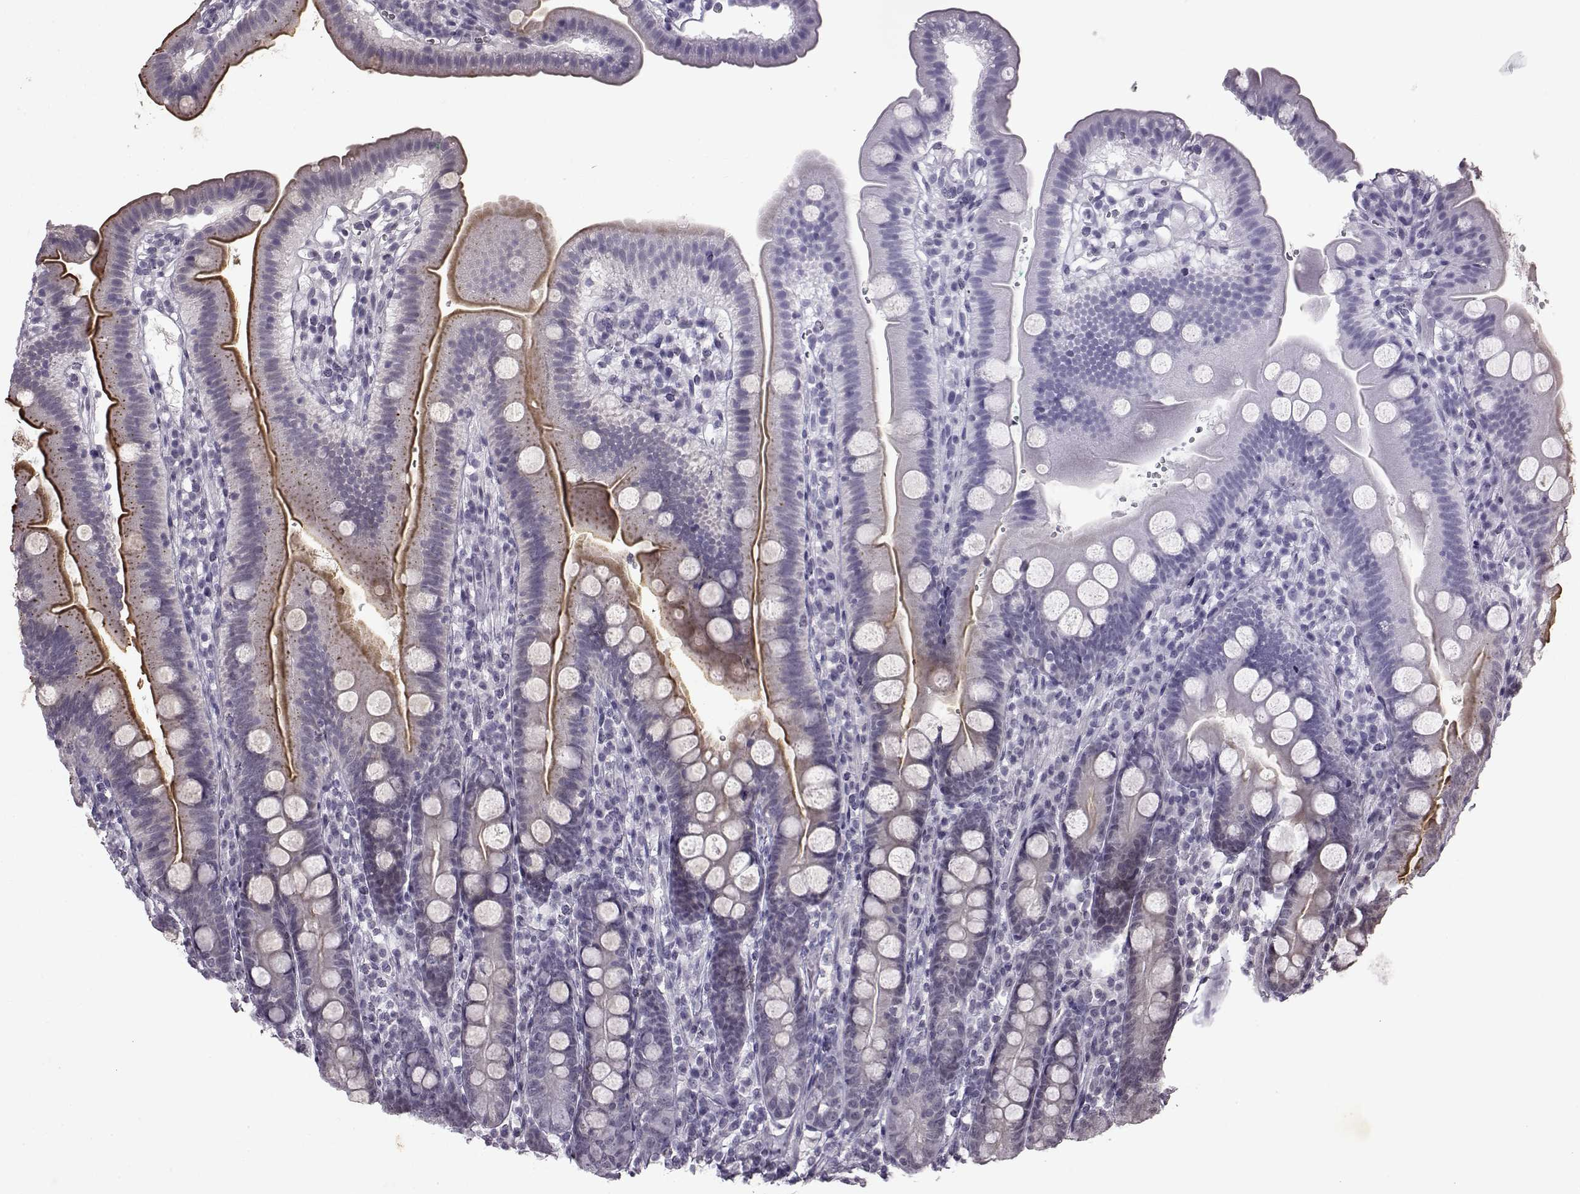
{"staining": {"intensity": "strong", "quantity": "25%-75%", "location": "cytoplasmic/membranous"}, "tissue": "duodenum", "cell_type": "Glandular cells", "image_type": "normal", "snomed": [{"axis": "morphology", "description": "Normal tissue, NOS"}, {"axis": "topography", "description": "Duodenum"}], "caption": "A high amount of strong cytoplasmic/membranous expression is identified in approximately 25%-75% of glandular cells in benign duodenum. (DAB (3,3'-diaminobenzidine) IHC, brown staining for protein, blue staining for nuclei).", "gene": "SLC28A2", "patient": {"sex": "female", "age": 67}}